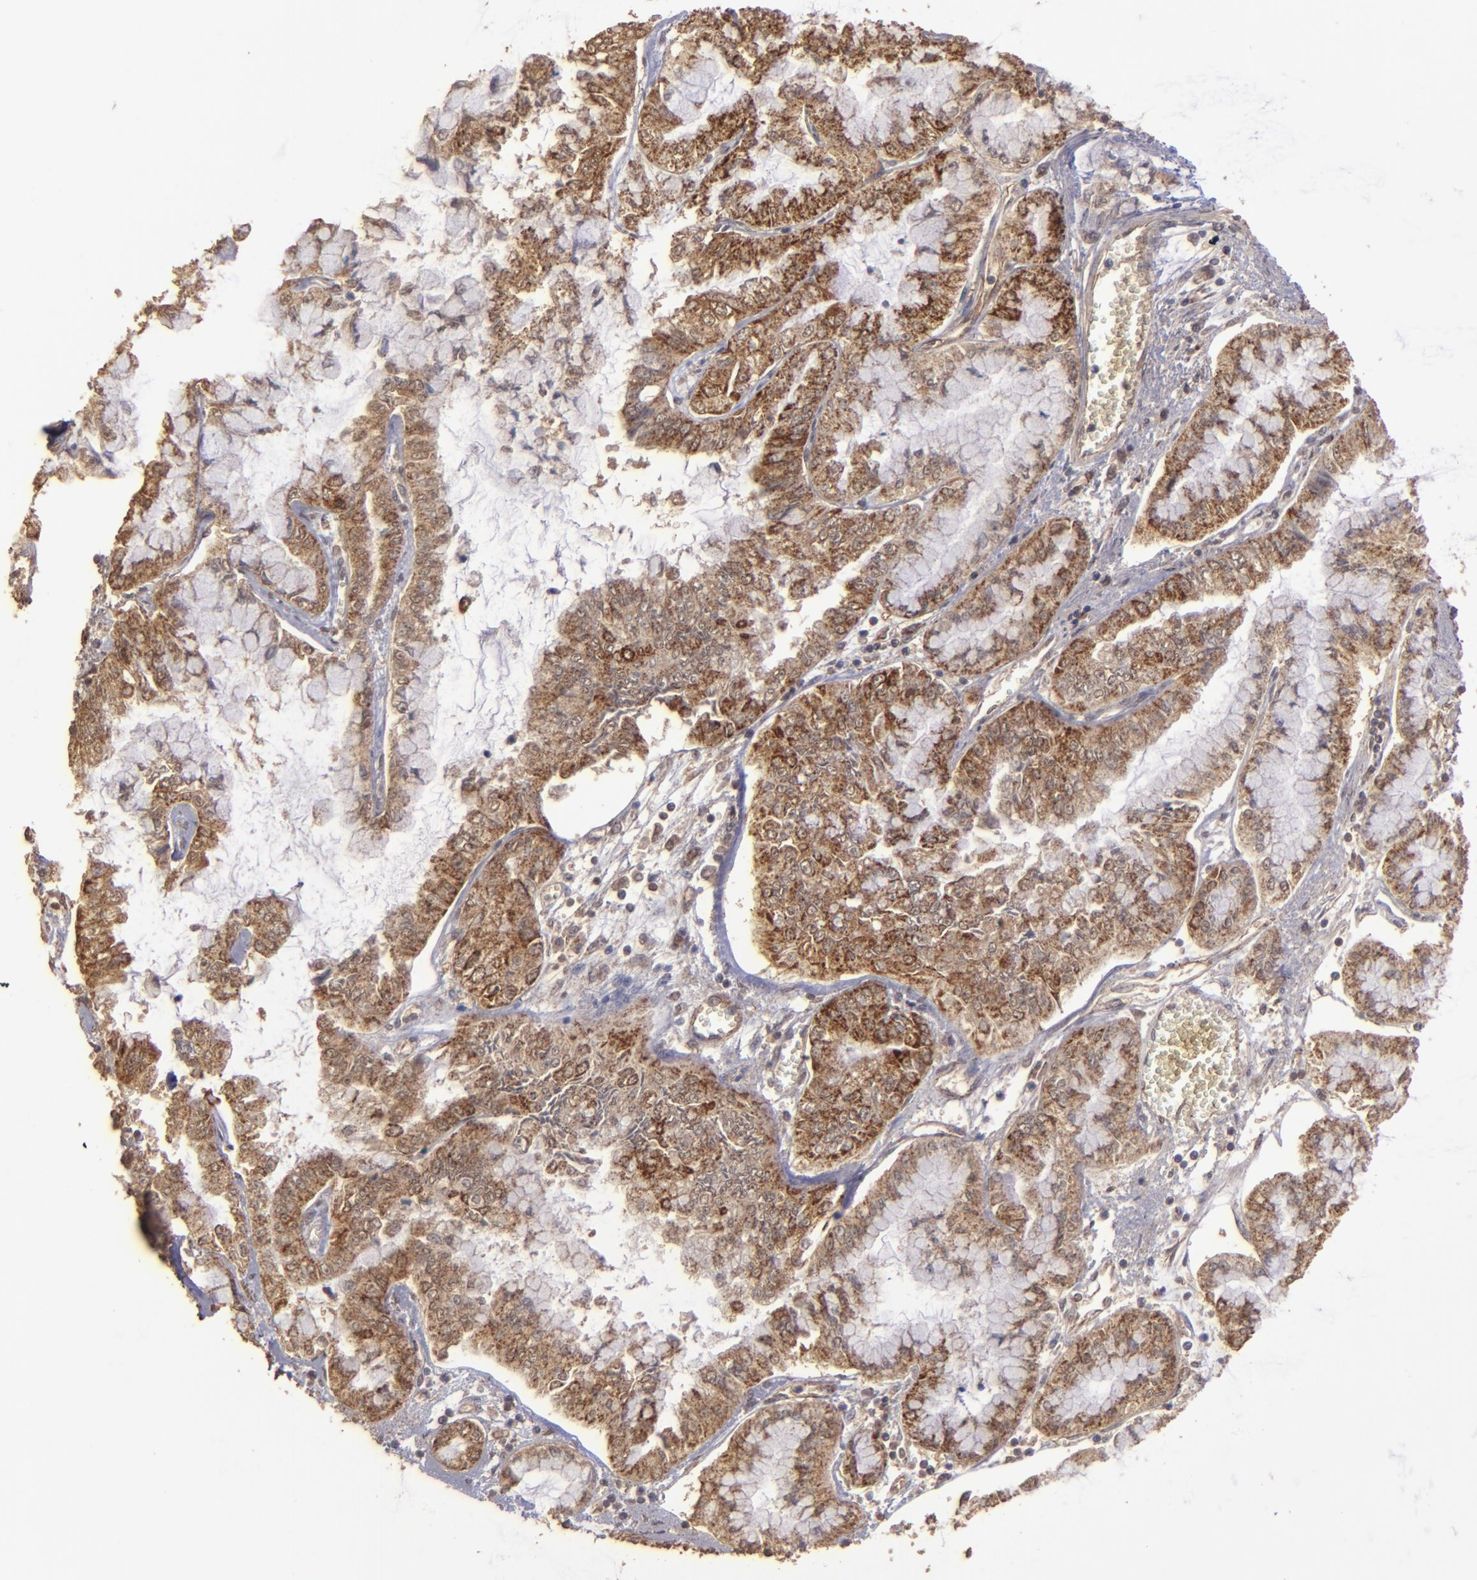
{"staining": {"intensity": "strong", "quantity": ">75%", "location": "cytoplasmic/membranous"}, "tissue": "liver cancer", "cell_type": "Tumor cells", "image_type": "cancer", "snomed": [{"axis": "morphology", "description": "Cholangiocarcinoma"}, {"axis": "topography", "description": "Liver"}], "caption": "Immunohistochemical staining of liver cancer (cholangiocarcinoma) demonstrates strong cytoplasmic/membranous protein expression in about >75% of tumor cells.", "gene": "FAT1", "patient": {"sex": "female", "age": 79}}